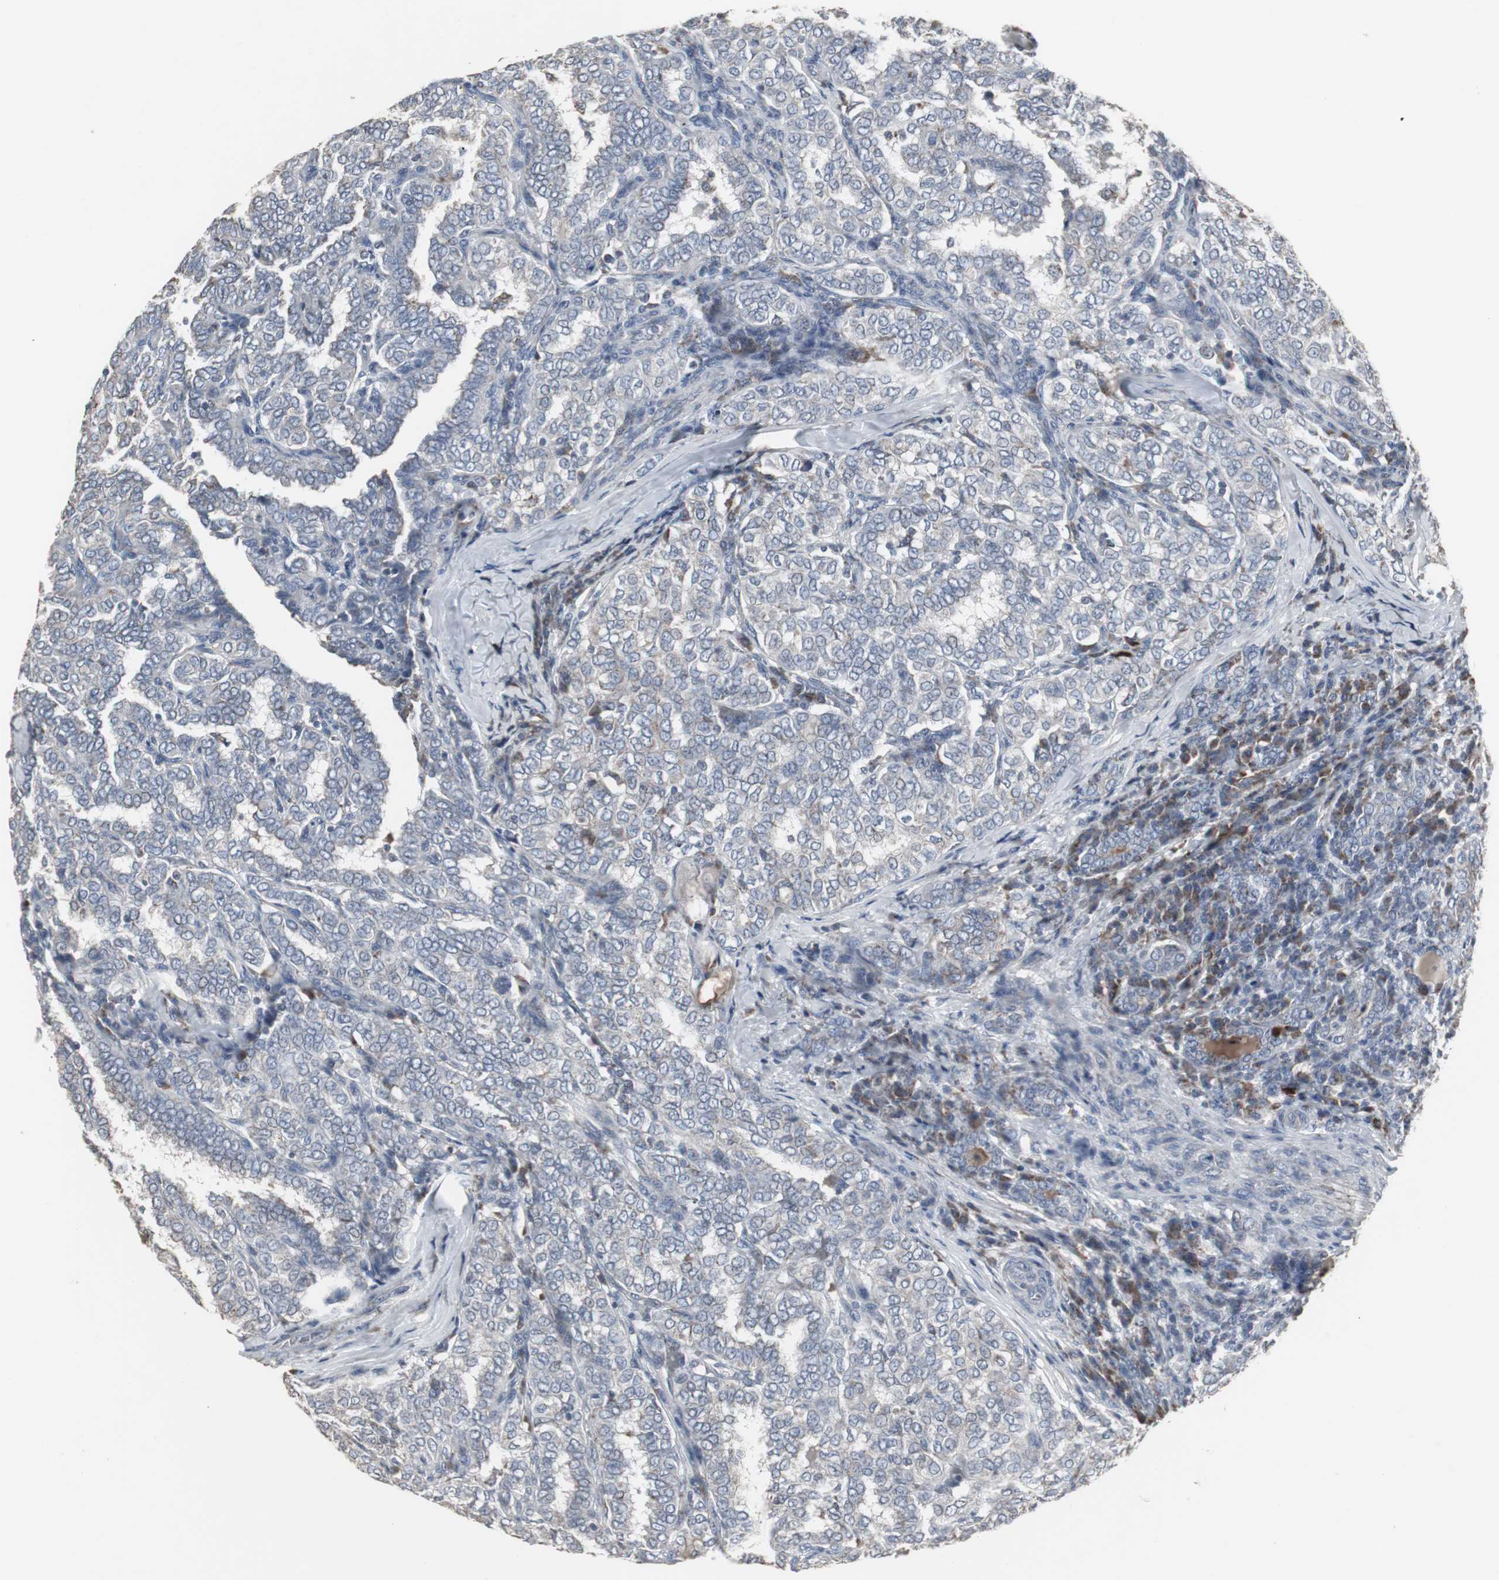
{"staining": {"intensity": "negative", "quantity": "none", "location": "none"}, "tissue": "thyroid cancer", "cell_type": "Tumor cells", "image_type": "cancer", "snomed": [{"axis": "morphology", "description": "Papillary adenocarcinoma, NOS"}, {"axis": "topography", "description": "Thyroid gland"}], "caption": "Micrograph shows no protein expression in tumor cells of papillary adenocarcinoma (thyroid) tissue. (DAB (3,3'-diaminobenzidine) IHC, high magnification).", "gene": "ACAA1", "patient": {"sex": "female", "age": 30}}